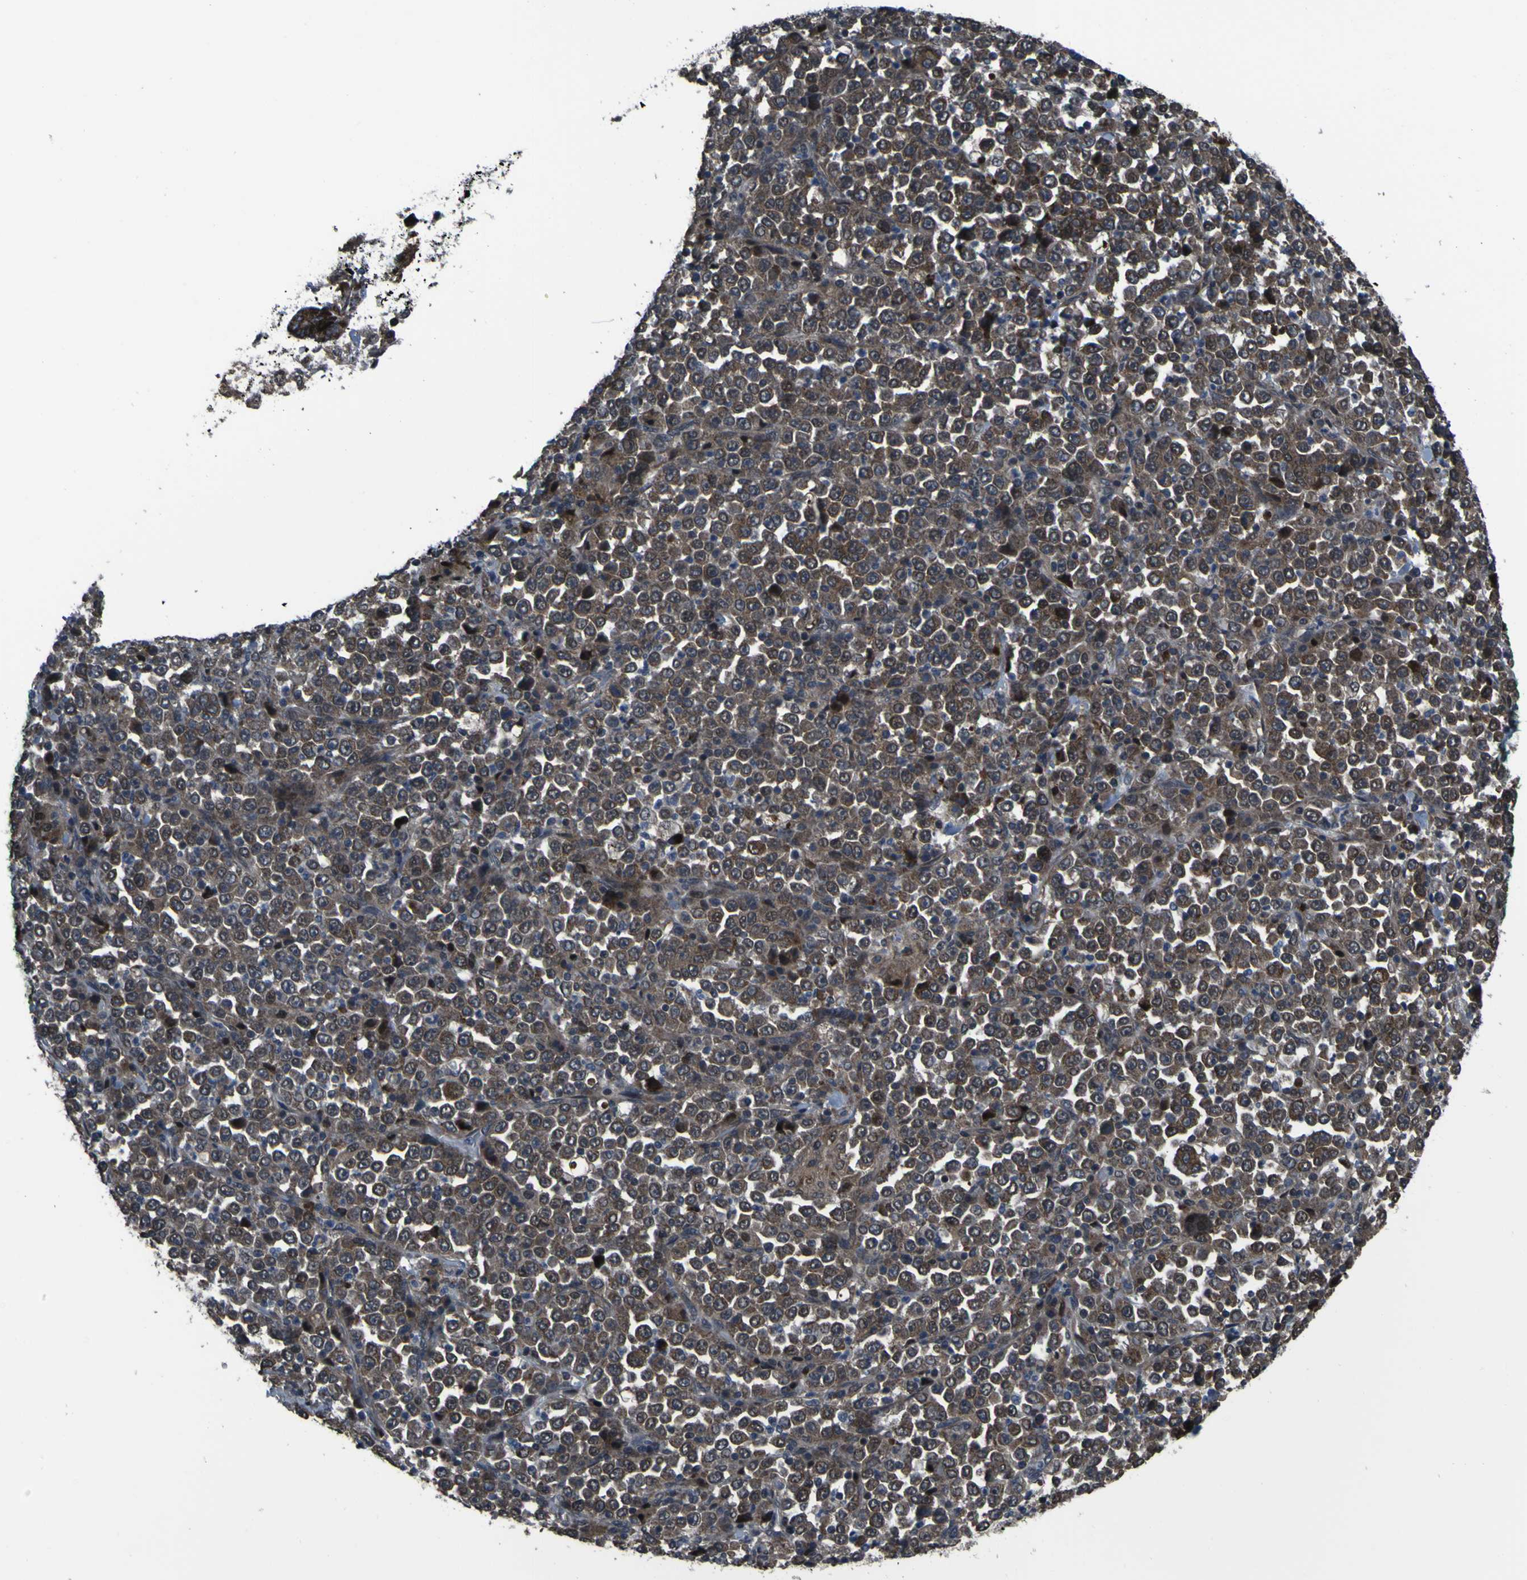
{"staining": {"intensity": "moderate", "quantity": ">75%", "location": "cytoplasmic/membranous"}, "tissue": "stomach cancer", "cell_type": "Tumor cells", "image_type": "cancer", "snomed": [{"axis": "morphology", "description": "Normal tissue, NOS"}, {"axis": "morphology", "description": "Adenocarcinoma, NOS"}, {"axis": "topography", "description": "Stomach, upper"}, {"axis": "topography", "description": "Stomach"}], "caption": "This is an image of immunohistochemistry staining of stomach cancer, which shows moderate expression in the cytoplasmic/membranous of tumor cells.", "gene": "OSTM1", "patient": {"sex": "male", "age": 59}}